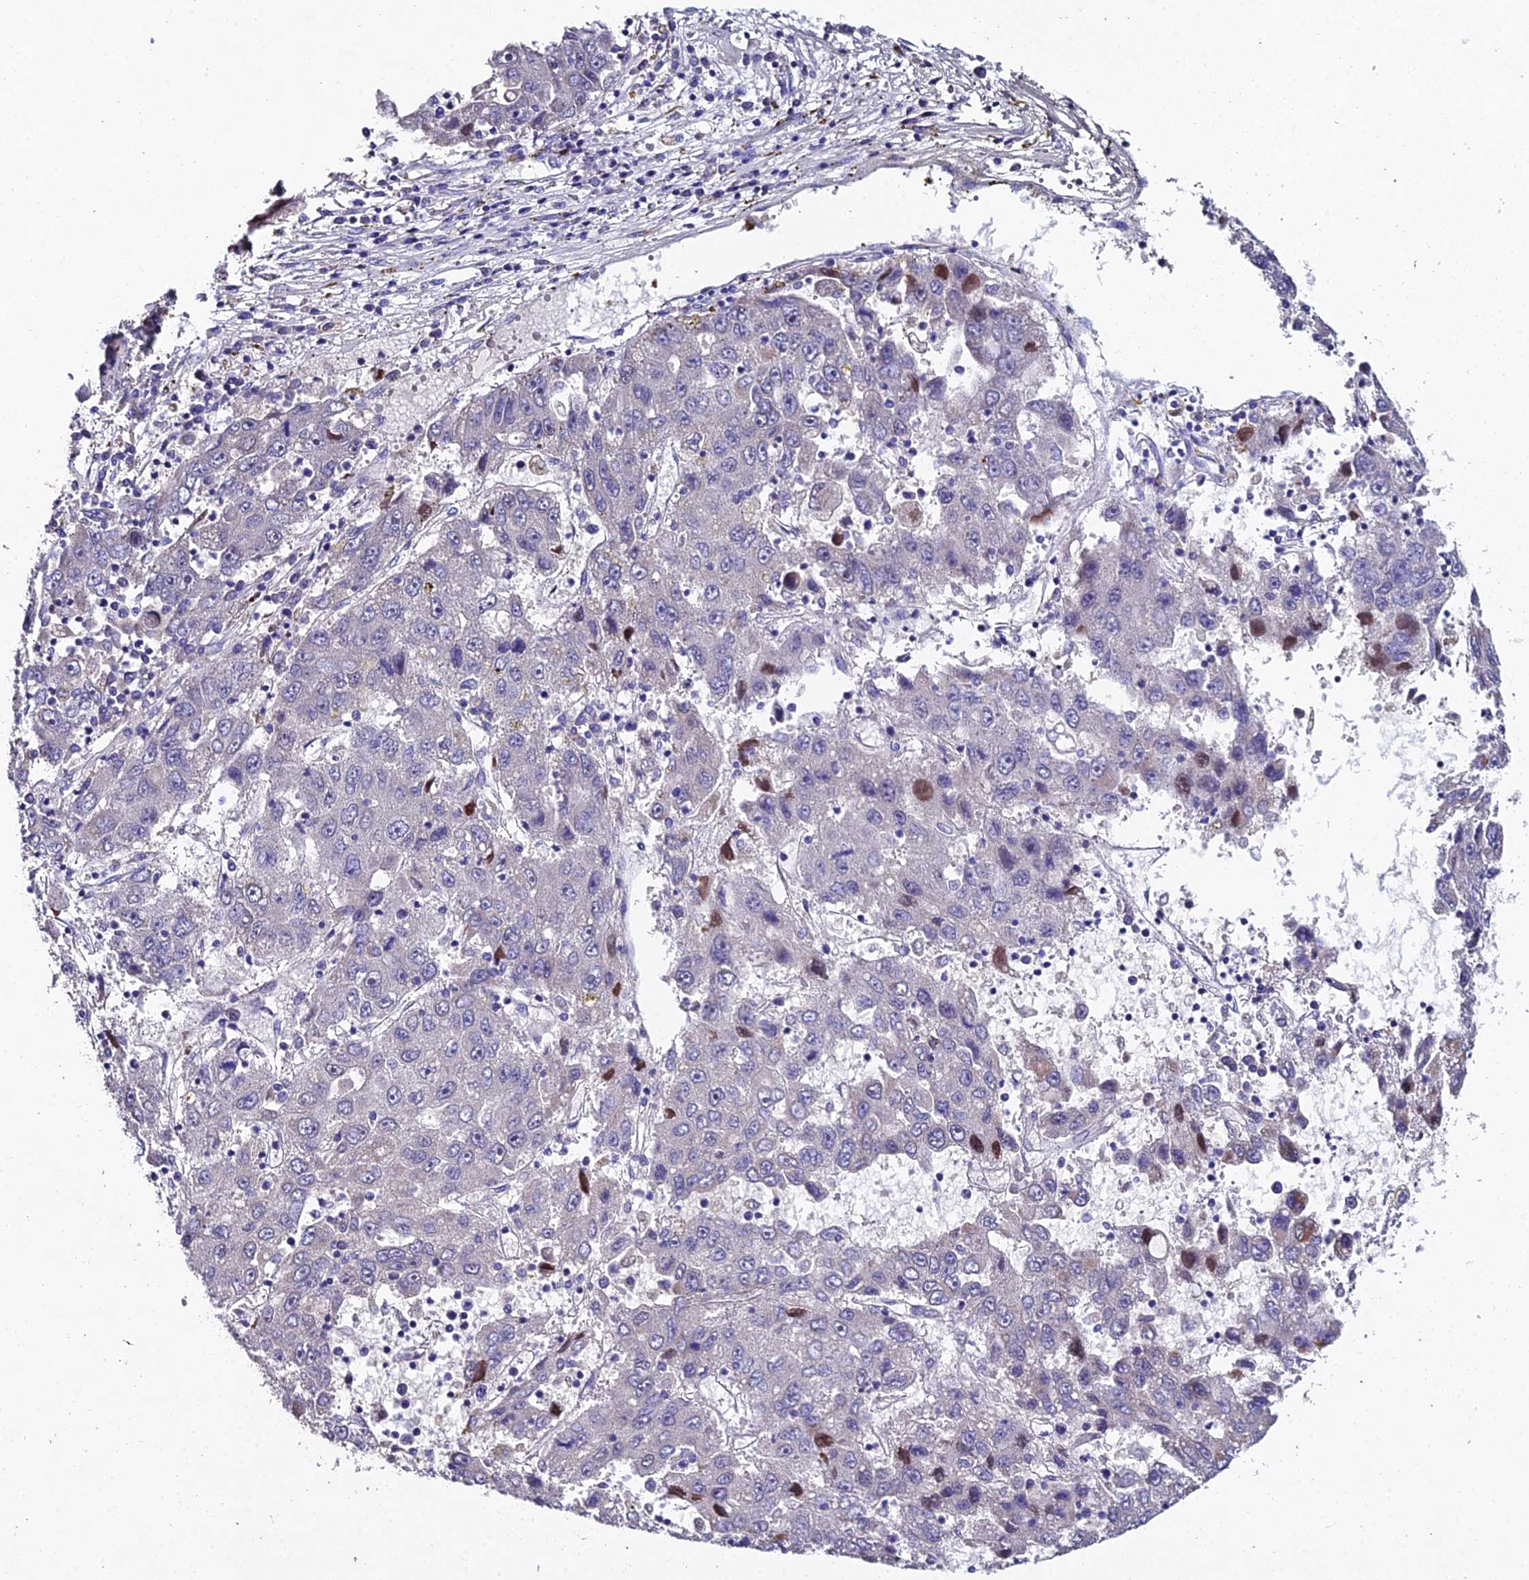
{"staining": {"intensity": "weak", "quantity": "<25%", "location": "cytoplasmic/membranous"}, "tissue": "liver cancer", "cell_type": "Tumor cells", "image_type": "cancer", "snomed": [{"axis": "morphology", "description": "Carcinoma, Hepatocellular, NOS"}, {"axis": "topography", "description": "Liver"}], "caption": "Immunohistochemistry (IHC) histopathology image of liver cancer (hepatocellular carcinoma) stained for a protein (brown), which demonstrates no positivity in tumor cells.", "gene": "ESRRG", "patient": {"sex": "male", "age": 49}}